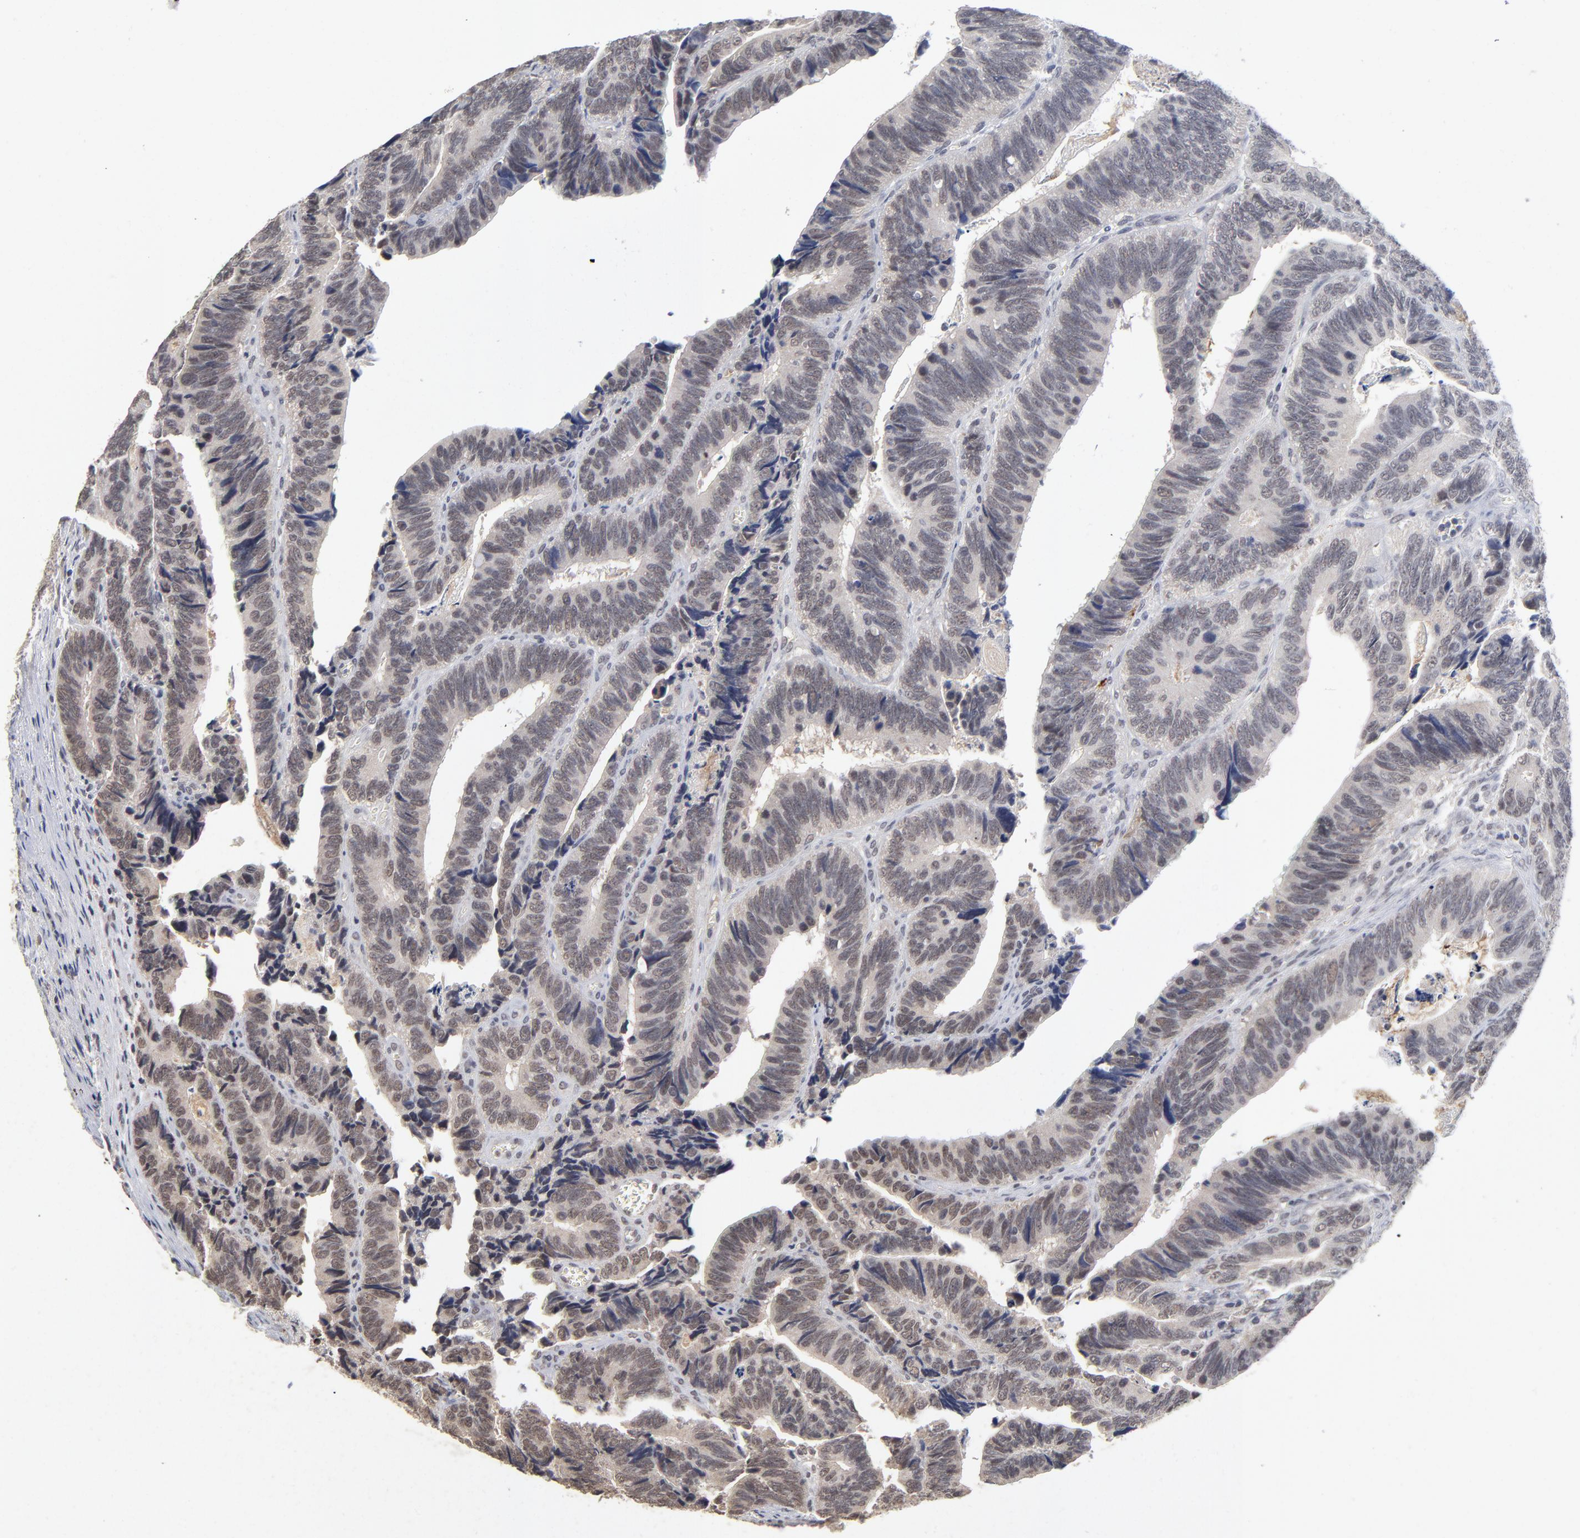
{"staining": {"intensity": "weak", "quantity": "<25%", "location": "nuclear"}, "tissue": "colorectal cancer", "cell_type": "Tumor cells", "image_type": "cancer", "snomed": [{"axis": "morphology", "description": "Adenocarcinoma, NOS"}, {"axis": "topography", "description": "Colon"}], "caption": "Immunohistochemical staining of colorectal cancer demonstrates no significant staining in tumor cells.", "gene": "WSB1", "patient": {"sex": "male", "age": 72}}